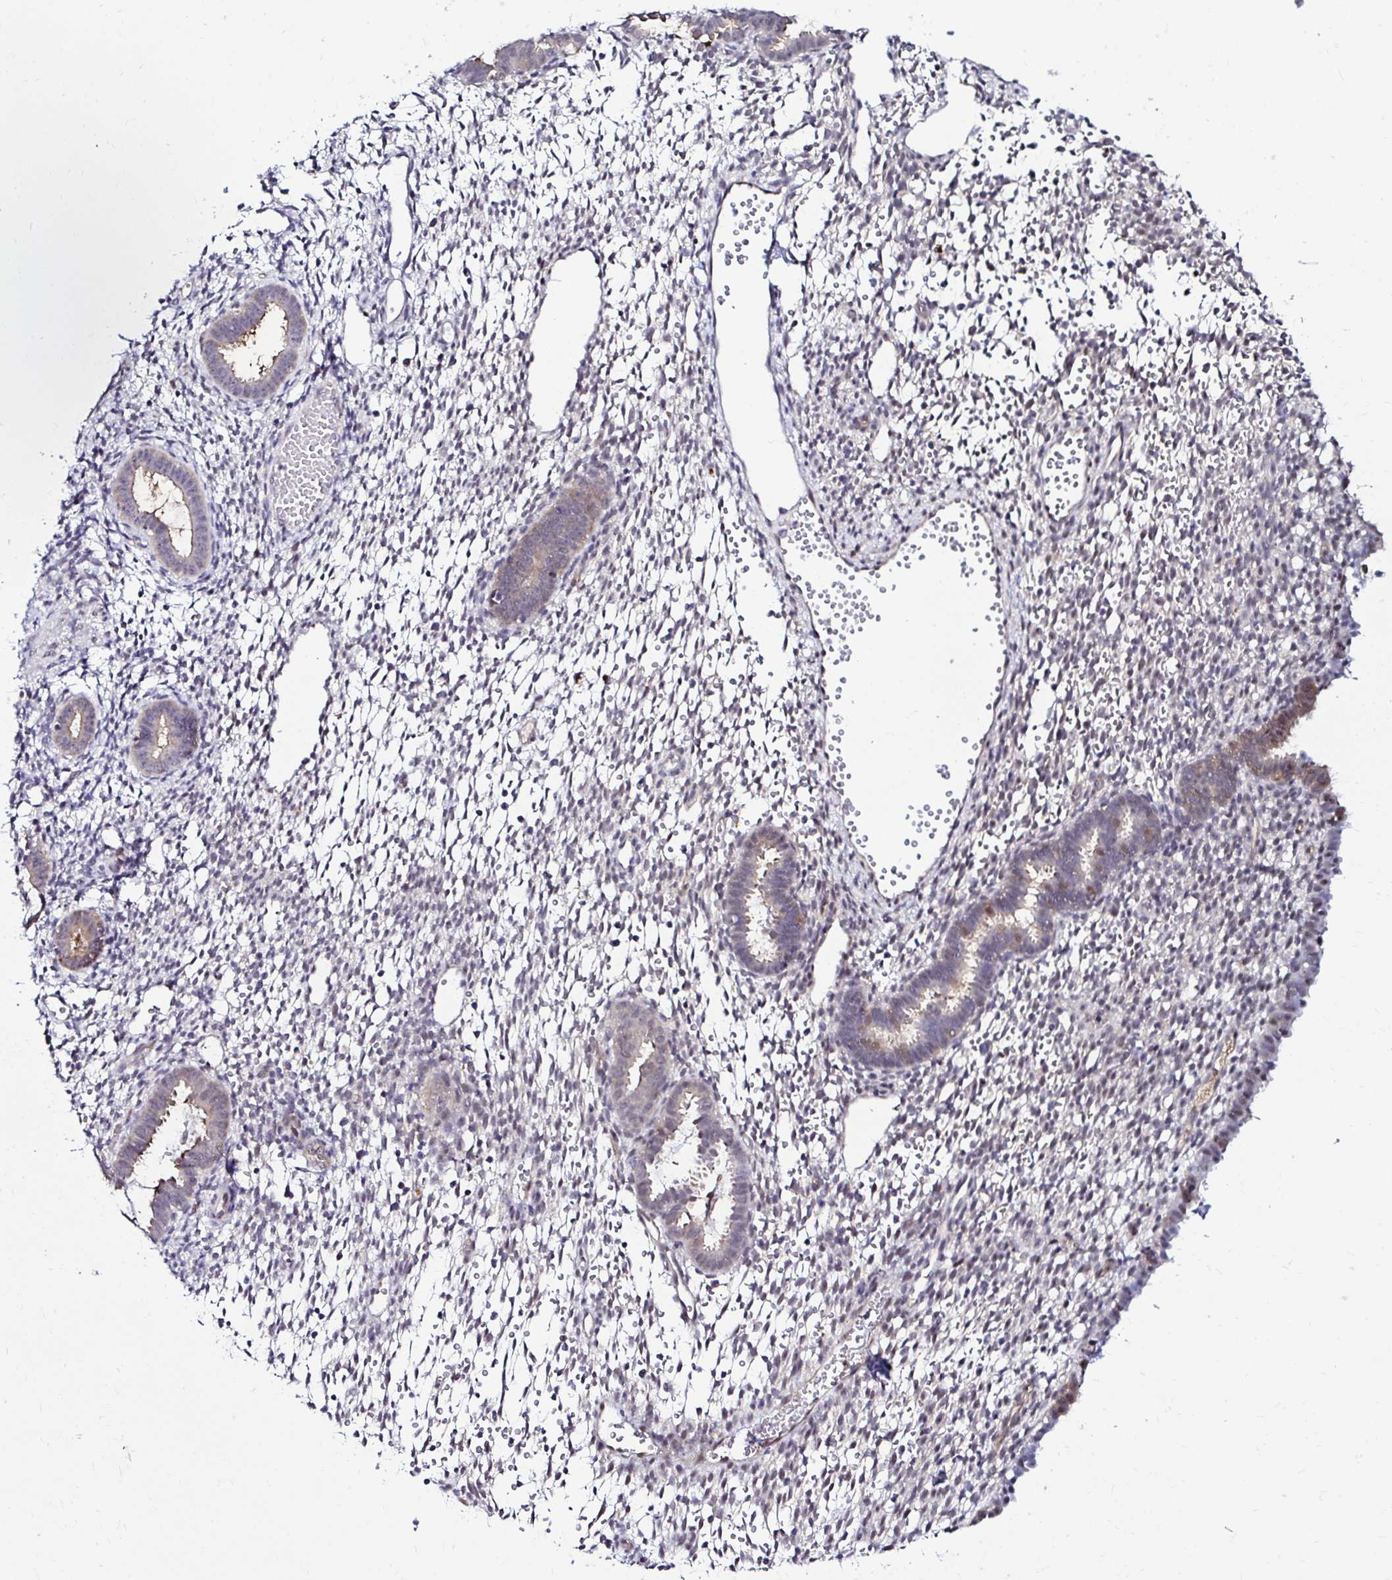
{"staining": {"intensity": "negative", "quantity": "none", "location": "none"}, "tissue": "endometrium", "cell_type": "Cells in endometrial stroma", "image_type": "normal", "snomed": [{"axis": "morphology", "description": "Normal tissue, NOS"}, {"axis": "topography", "description": "Endometrium"}], "caption": "Immunohistochemical staining of benign human endometrium exhibits no significant expression in cells in endometrial stroma.", "gene": "PSMD3", "patient": {"sex": "female", "age": 36}}